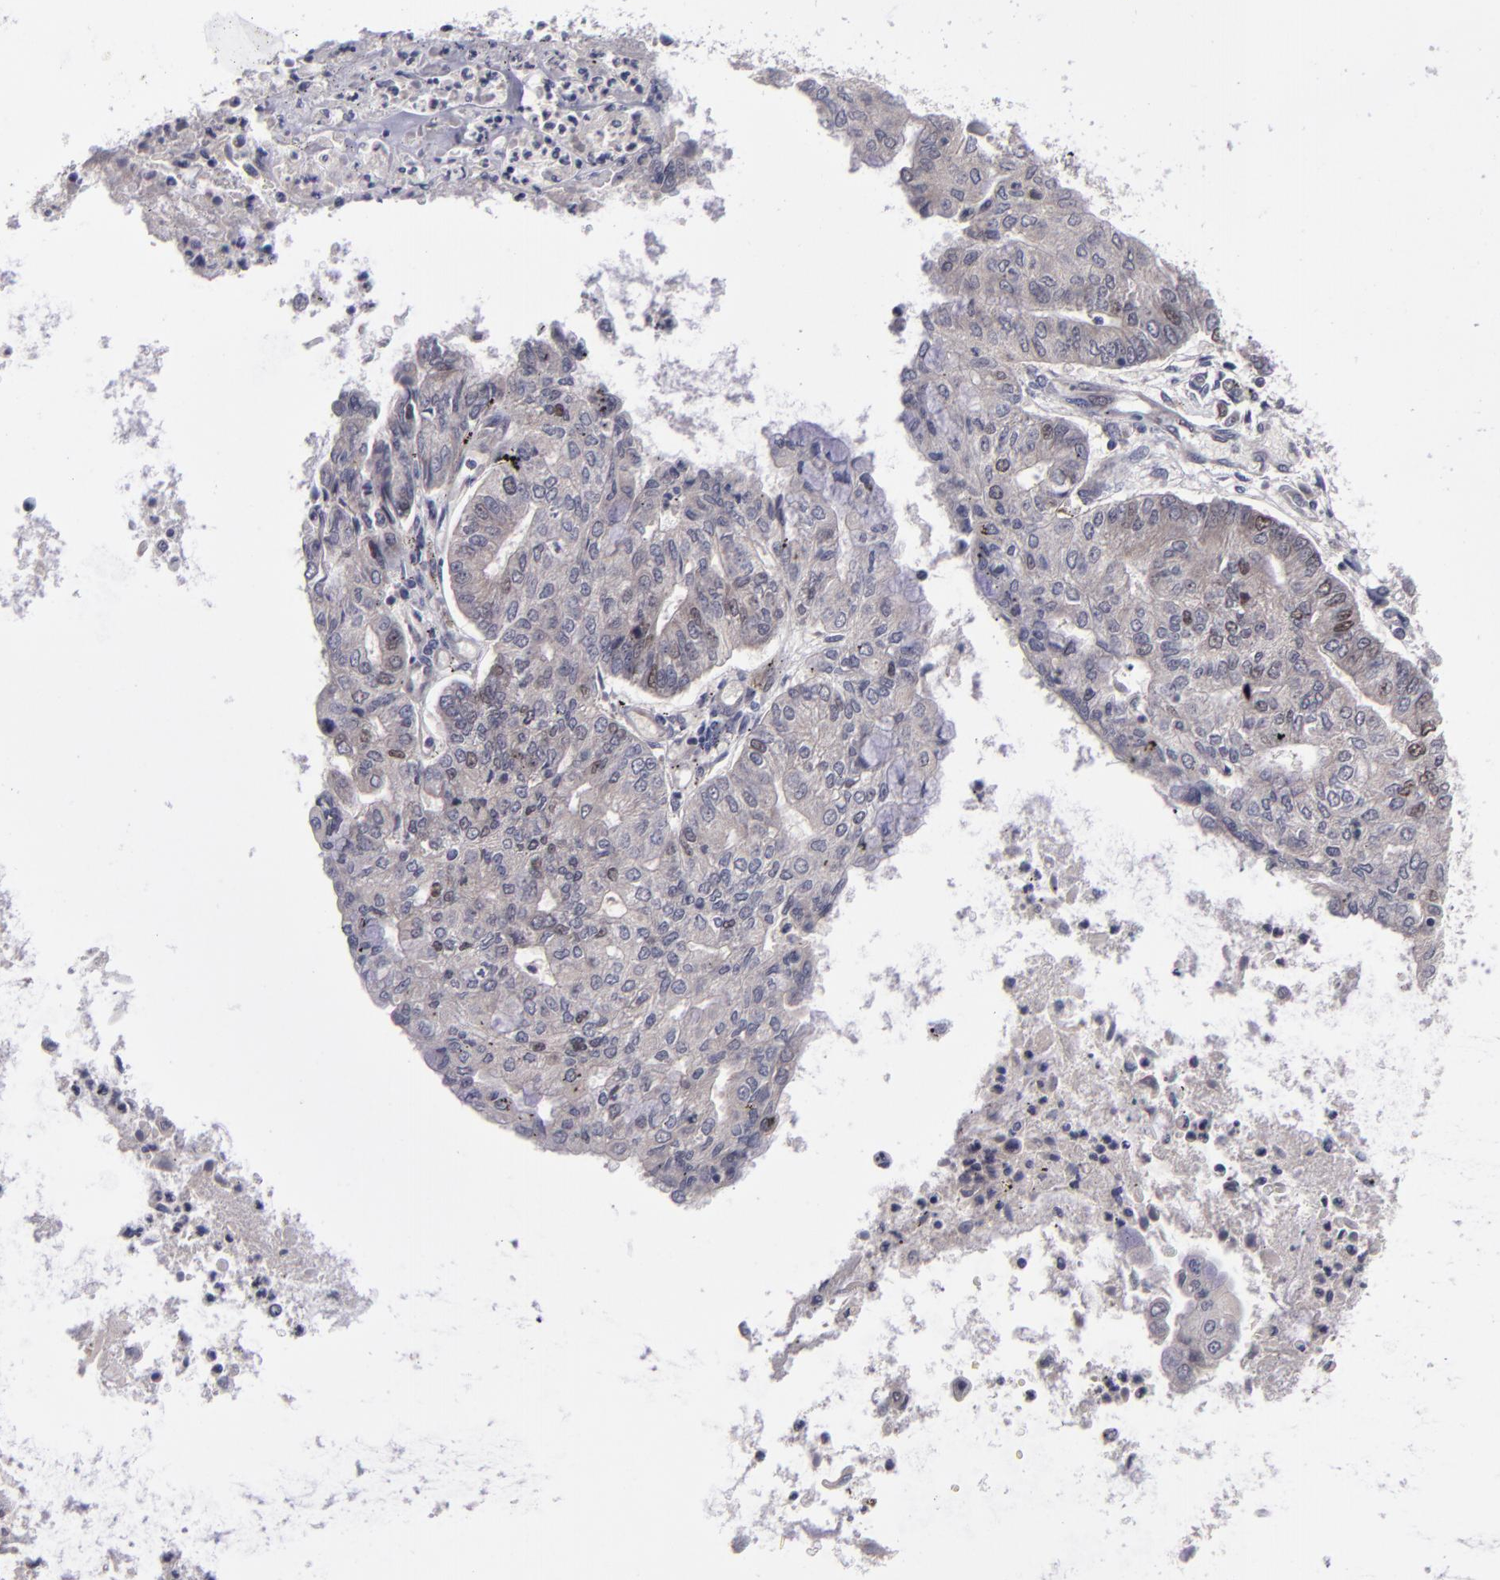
{"staining": {"intensity": "weak", "quantity": "<25%", "location": "nuclear"}, "tissue": "endometrial cancer", "cell_type": "Tumor cells", "image_type": "cancer", "snomed": [{"axis": "morphology", "description": "Adenocarcinoma, NOS"}, {"axis": "topography", "description": "Endometrium"}], "caption": "Tumor cells show no significant positivity in endometrial cancer. Brightfield microscopy of immunohistochemistry stained with DAB (brown) and hematoxylin (blue), captured at high magnification.", "gene": "CDC7", "patient": {"sex": "female", "age": 59}}